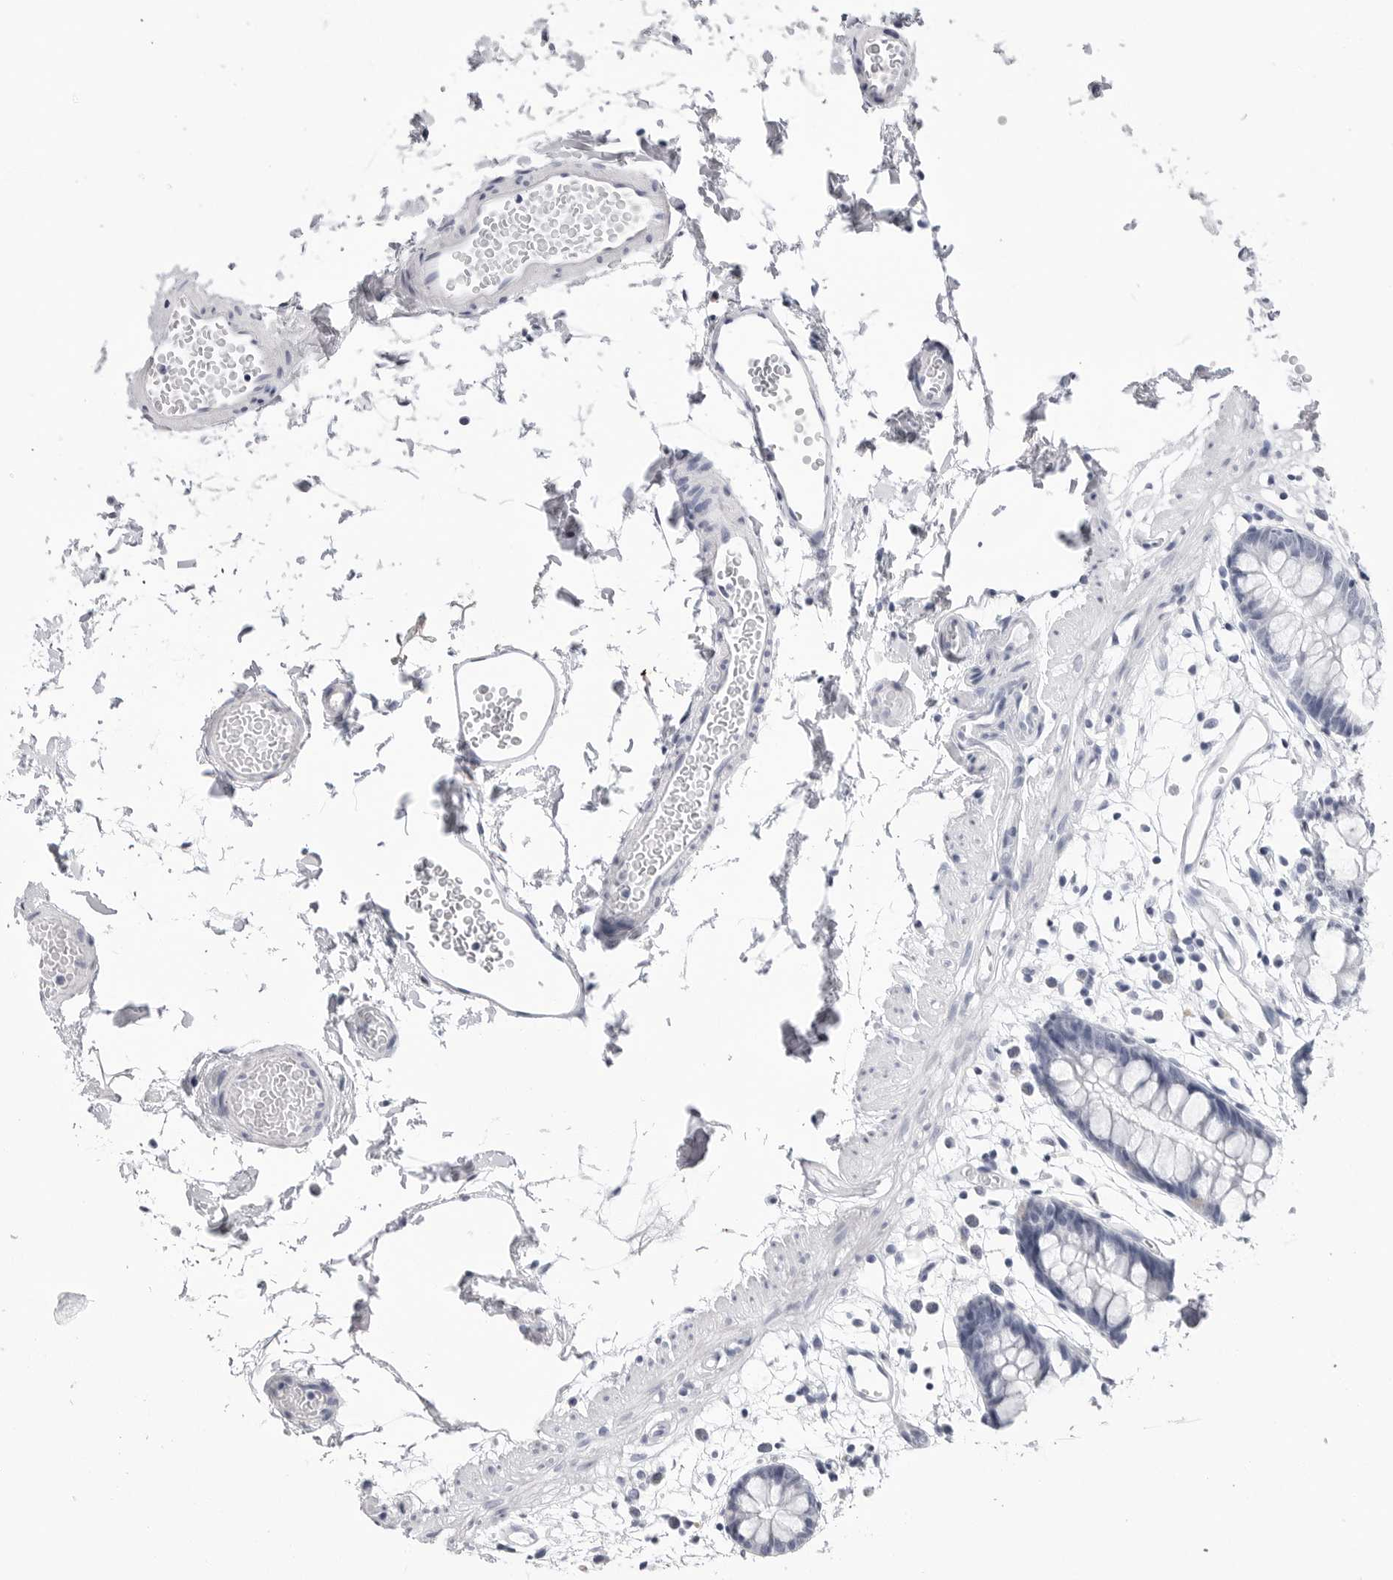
{"staining": {"intensity": "negative", "quantity": "none", "location": "none"}, "tissue": "colon", "cell_type": "Endothelial cells", "image_type": "normal", "snomed": [{"axis": "morphology", "description": "Normal tissue, NOS"}, {"axis": "topography", "description": "Colon"}], "caption": "Human colon stained for a protein using immunohistochemistry exhibits no positivity in endothelial cells.", "gene": "PGA3", "patient": {"sex": "male", "age": 56}}